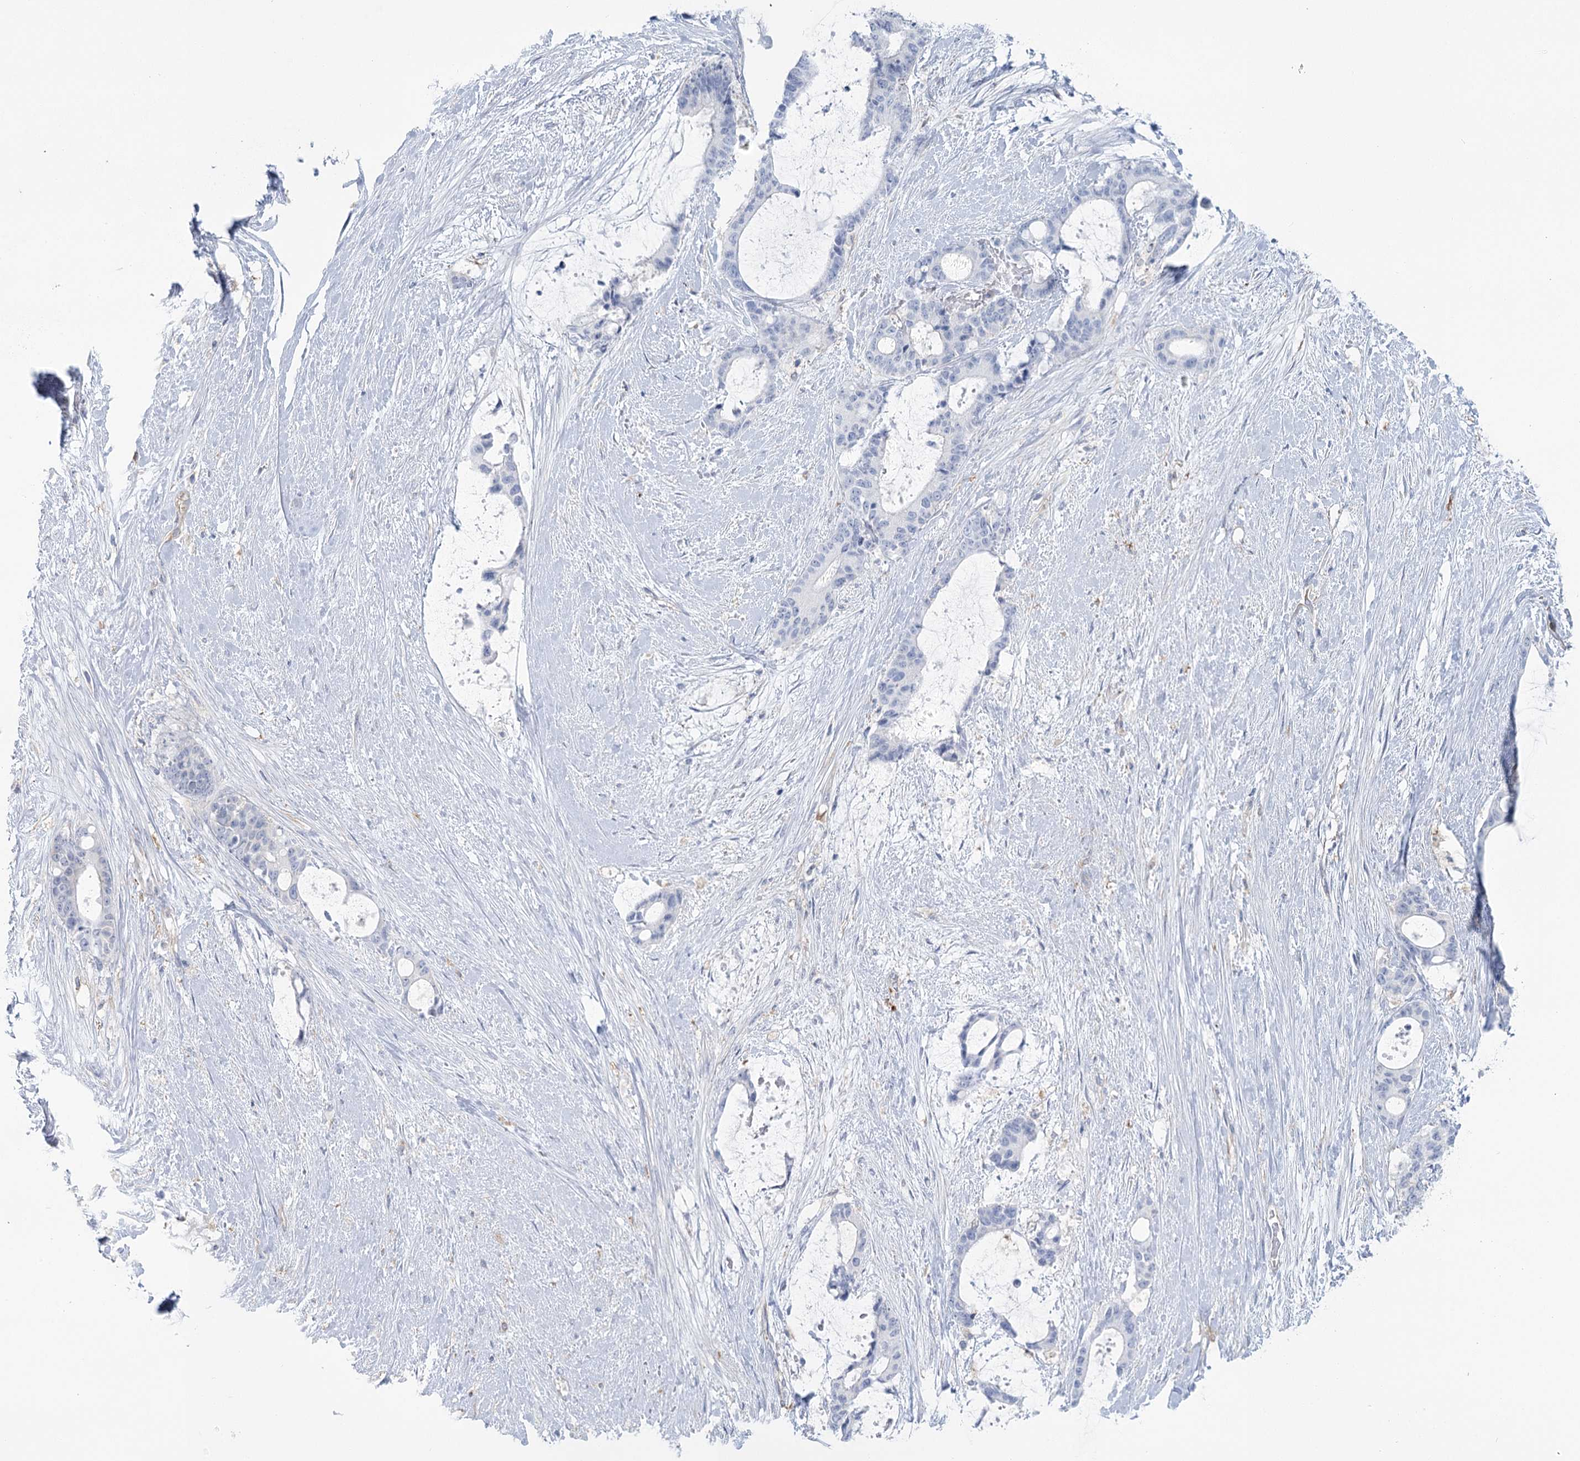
{"staining": {"intensity": "negative", "quantity": "none", "location": "none"}, "tissue": "liver cancer", "cell_type": "Tumor cells", "image_type": "cancer", "snomed": [{"axis": "morphology", "description": "Normal tissue, NOS"}, {"axis": "morphology", "description": "Cholangiocarcinoma"}, {"axis": "topography", "description": "Liver"}, {"axis": "topography", "description": "Peripheral nerve tissue"}], "caption": "Immunohistochemical staining of human liver cancer (cholangiocarcinoma) demonstrates no significant positivity in tumor cells.", "gene": "CCDC88A", "patient": {"sex": "female", "age": 73}}